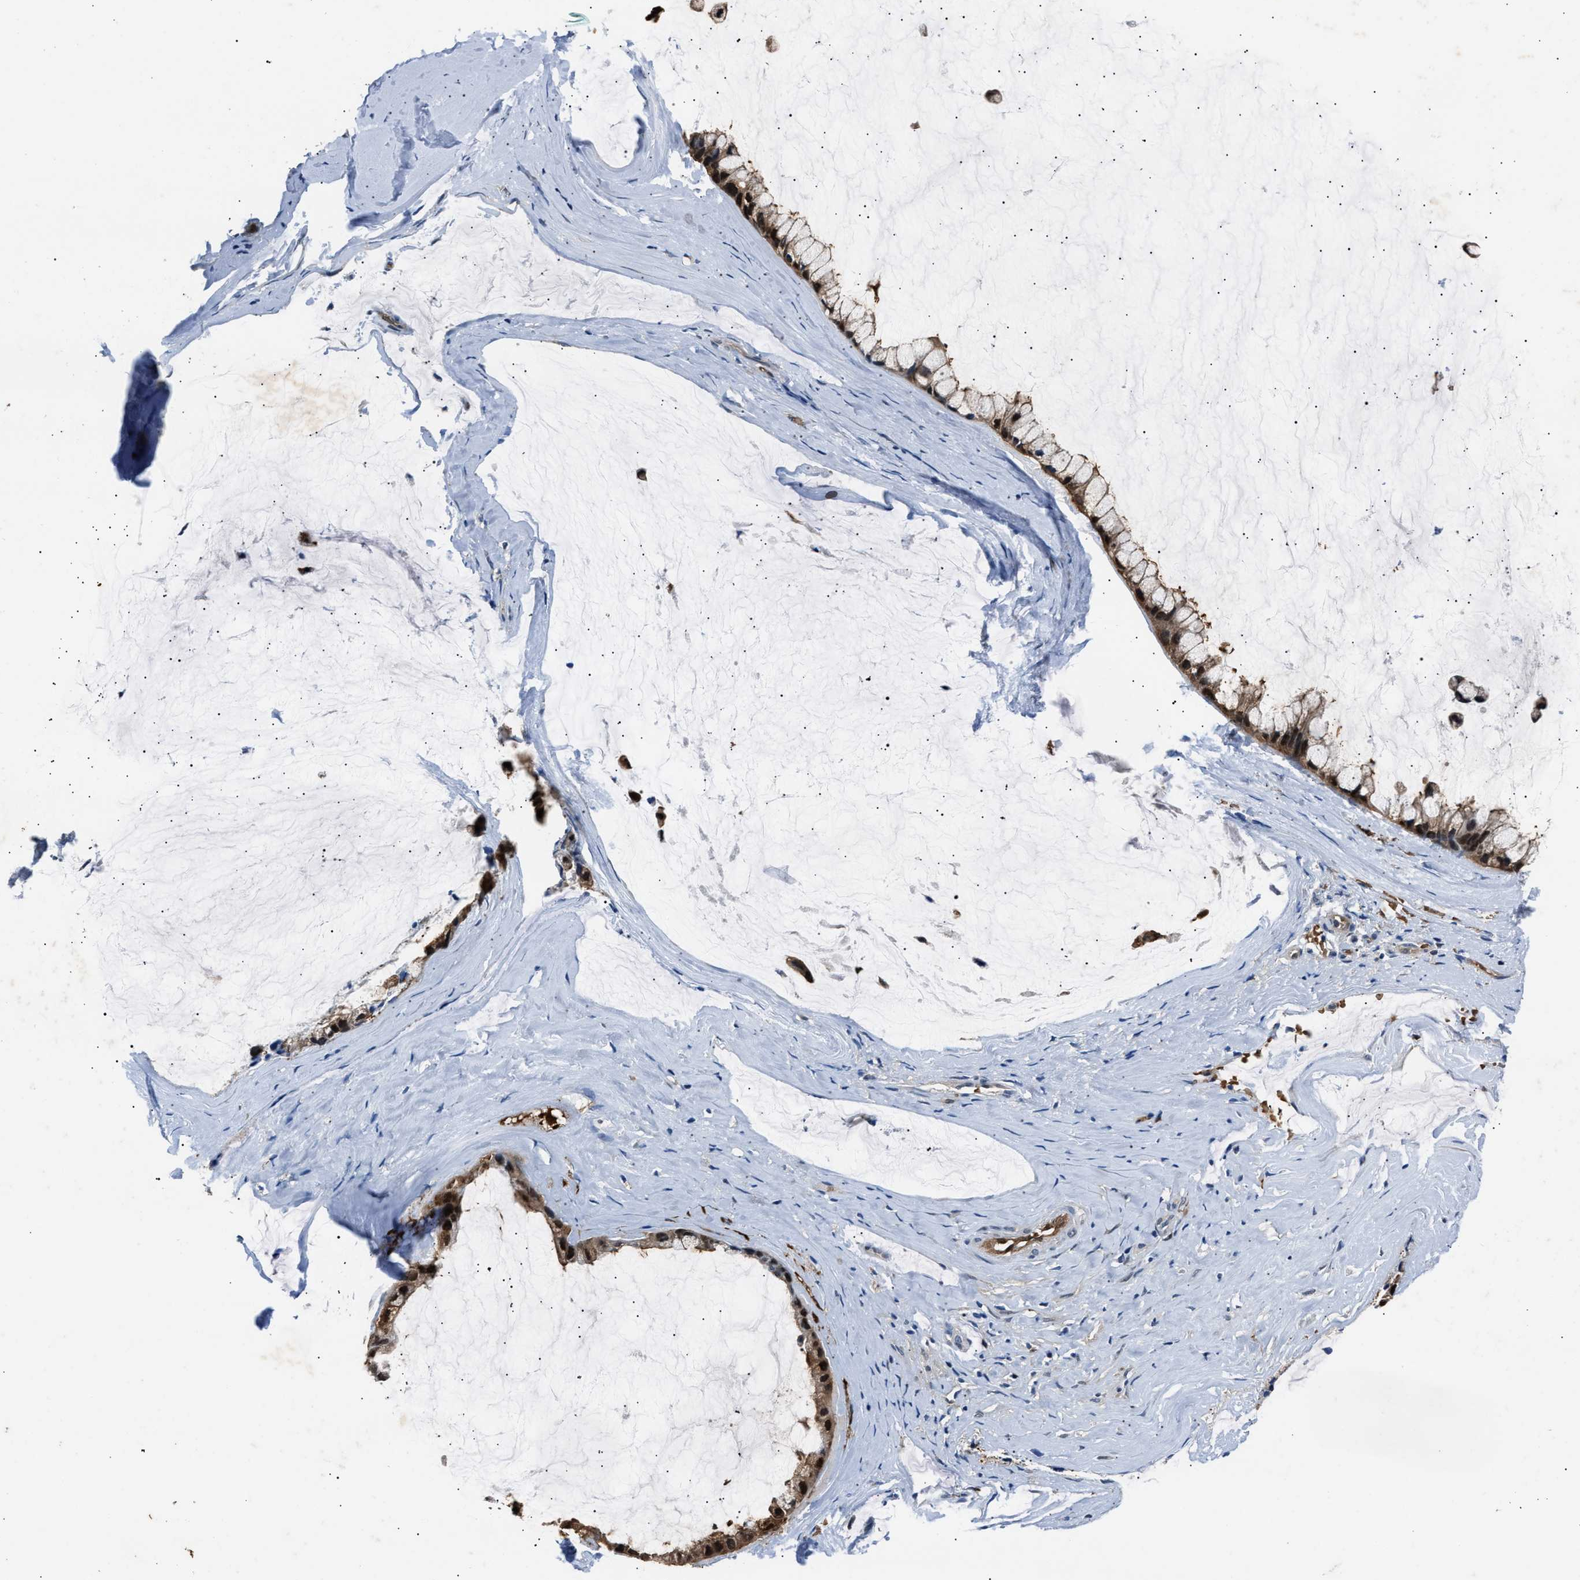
{"staining": {"intensity": "strong", "quantity": ">75%", "location": "cytoplasmic/membranous,nuclear"}, "tissue": "ovarian cancer", "cell_type": "Tumor cells", "image_type": "cancer", "snomed": [{"axis": "morphology", "description": "Cystadenocarcinoma, mucinous, NOS"}, {"axis": "topography", "description": "Ovary"}], "caption": "Immunohistochemical staining of human ovarian cancer (mucinous cystadenocarcinoma) reveals high levels of strong cytoplasmic/membranous and nuclear protein positivity in about >75% of tumor cells.", "gene": "PPA1", "patient": {"sex": "female", "age": 39}}